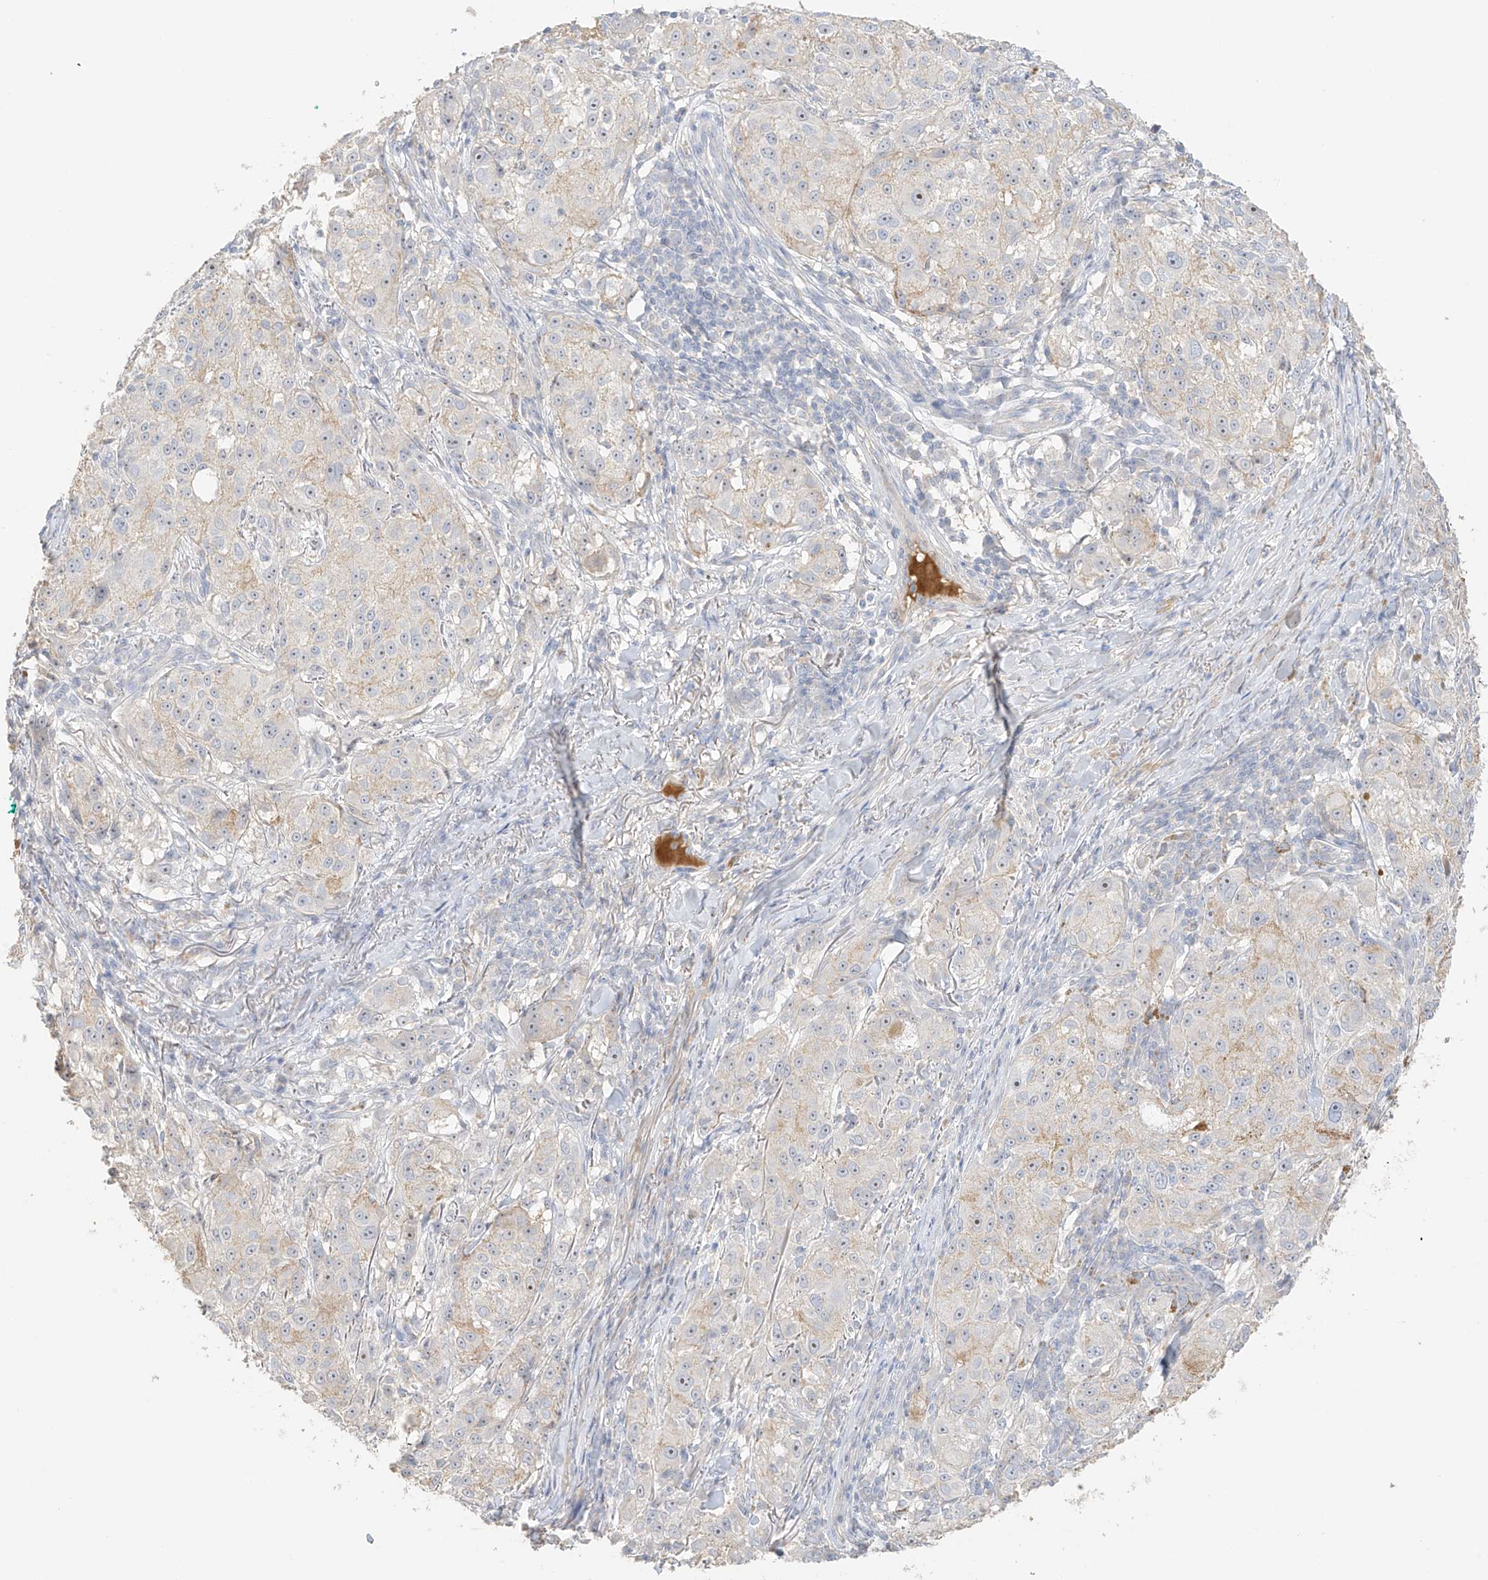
{"staining": {"intensity": "weak", "quantity": ">75%", "location": "nuclear"}, "tissue": "melanoma", "cell_type": "Tumor cells", "image_type": "cancer", "snomed": [{"axis": "morphology", "description": "Necrosis, NOS"}, {"axis": "morphology", "description": "Malignant melanoma, NOS"}, {"axis": "topography", "description": "Skin"}], "caption": "Protein positivity by IHC reveals weak nuclear positivity in about >75% of tumor cells in melanoma.", "gene": "ZBTB41", "patient": {"sex": "female", "age": 87}}